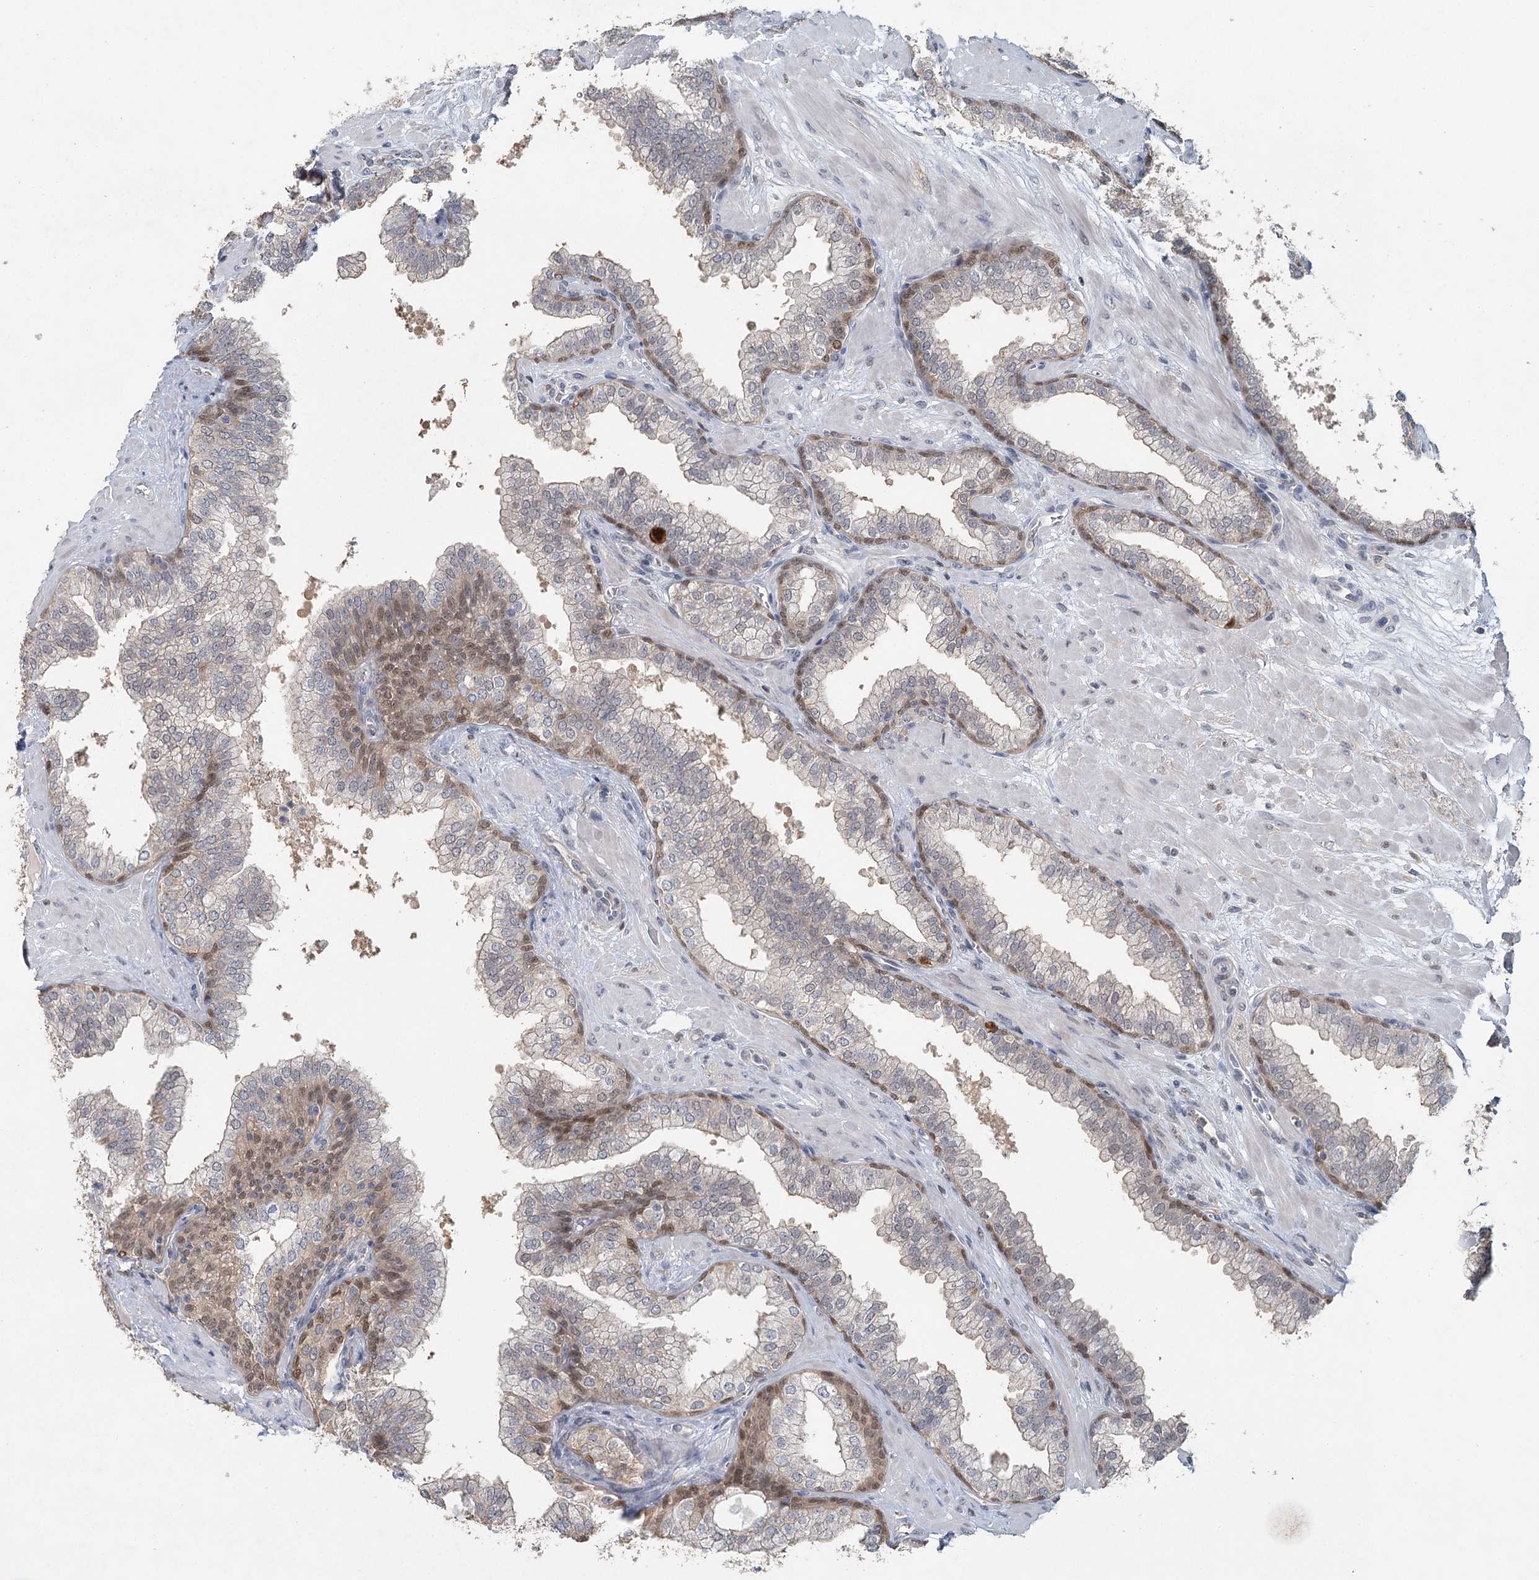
{"staining": {"intensity": "moderate", "quantity": "<25%", "location": "nuclear"}, "tissue": "prostate", "cell_type": "Glandular cells", "image_type": "normal", "snomed": [{"axis": "morphology", "description": "Normal tissue, NOS"}, {"axis": "topography", "description": "Prostate"}], "caption": "Immunohistochemical staining of unremarkable prostate reveals moderate nuclear protein expression in approximately <25% of glandular cells.", "gene": "ADK", "patient": {"sex": "male", "age": 60}}